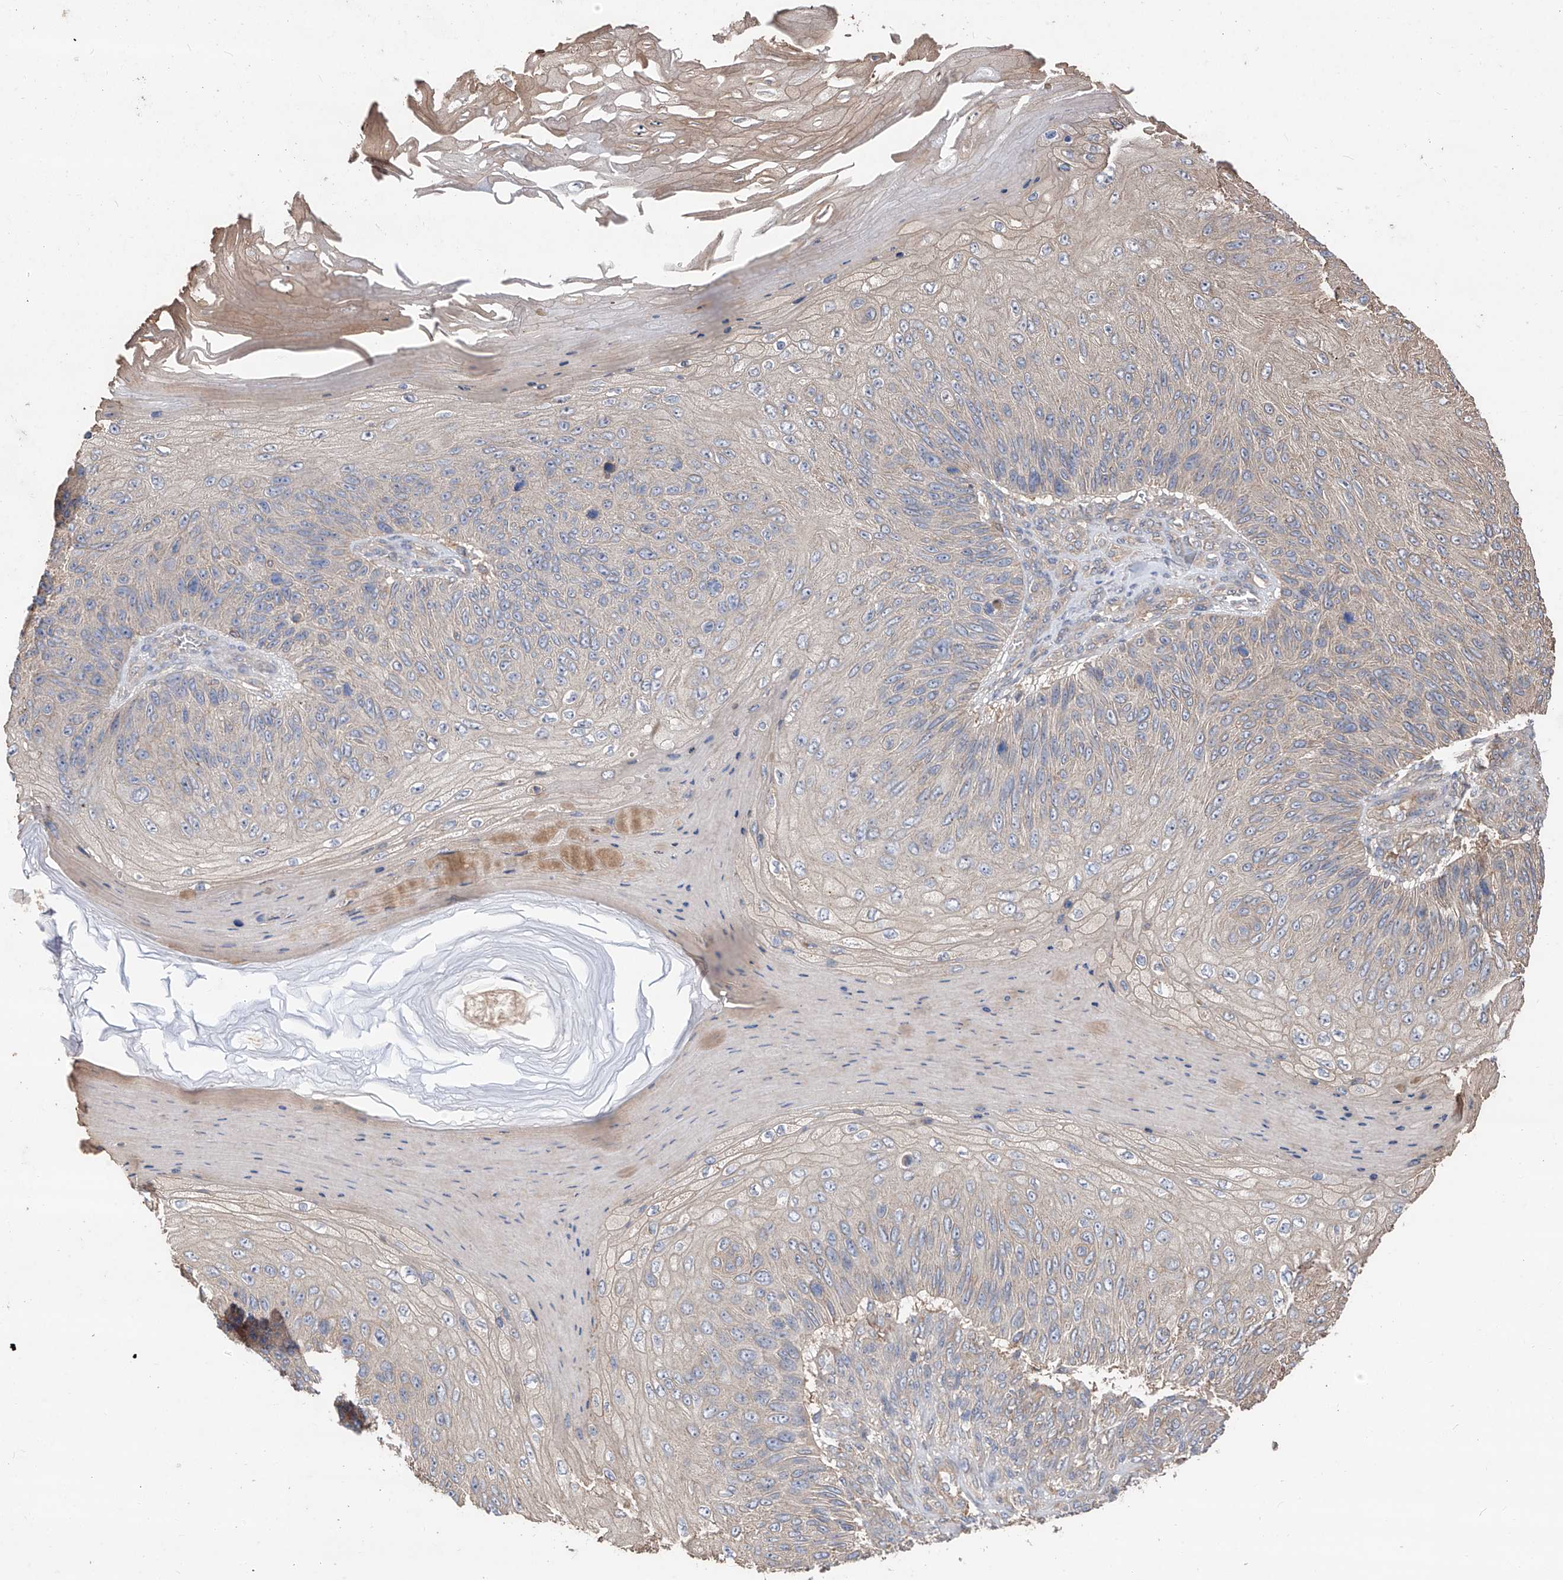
{"staining": {"intensity": "negative", "quantity": "none", "location": "none"}, "tissue": "skin cancer", "cell_type": "Tumor cells", "image_type": "cancer", "snomed": [{"axis": "morphology", "description": "Squamous cell carcinoma, NOS"}, {"axis": "topography", "description": "Skin"}], "caption": "Histopathology image shows no protein expression in tumor cells of skin cancer (squamous cell carcinoma) tissue.", "gene": "EDN1", "patient": {"sex": "female", "age": 88}}